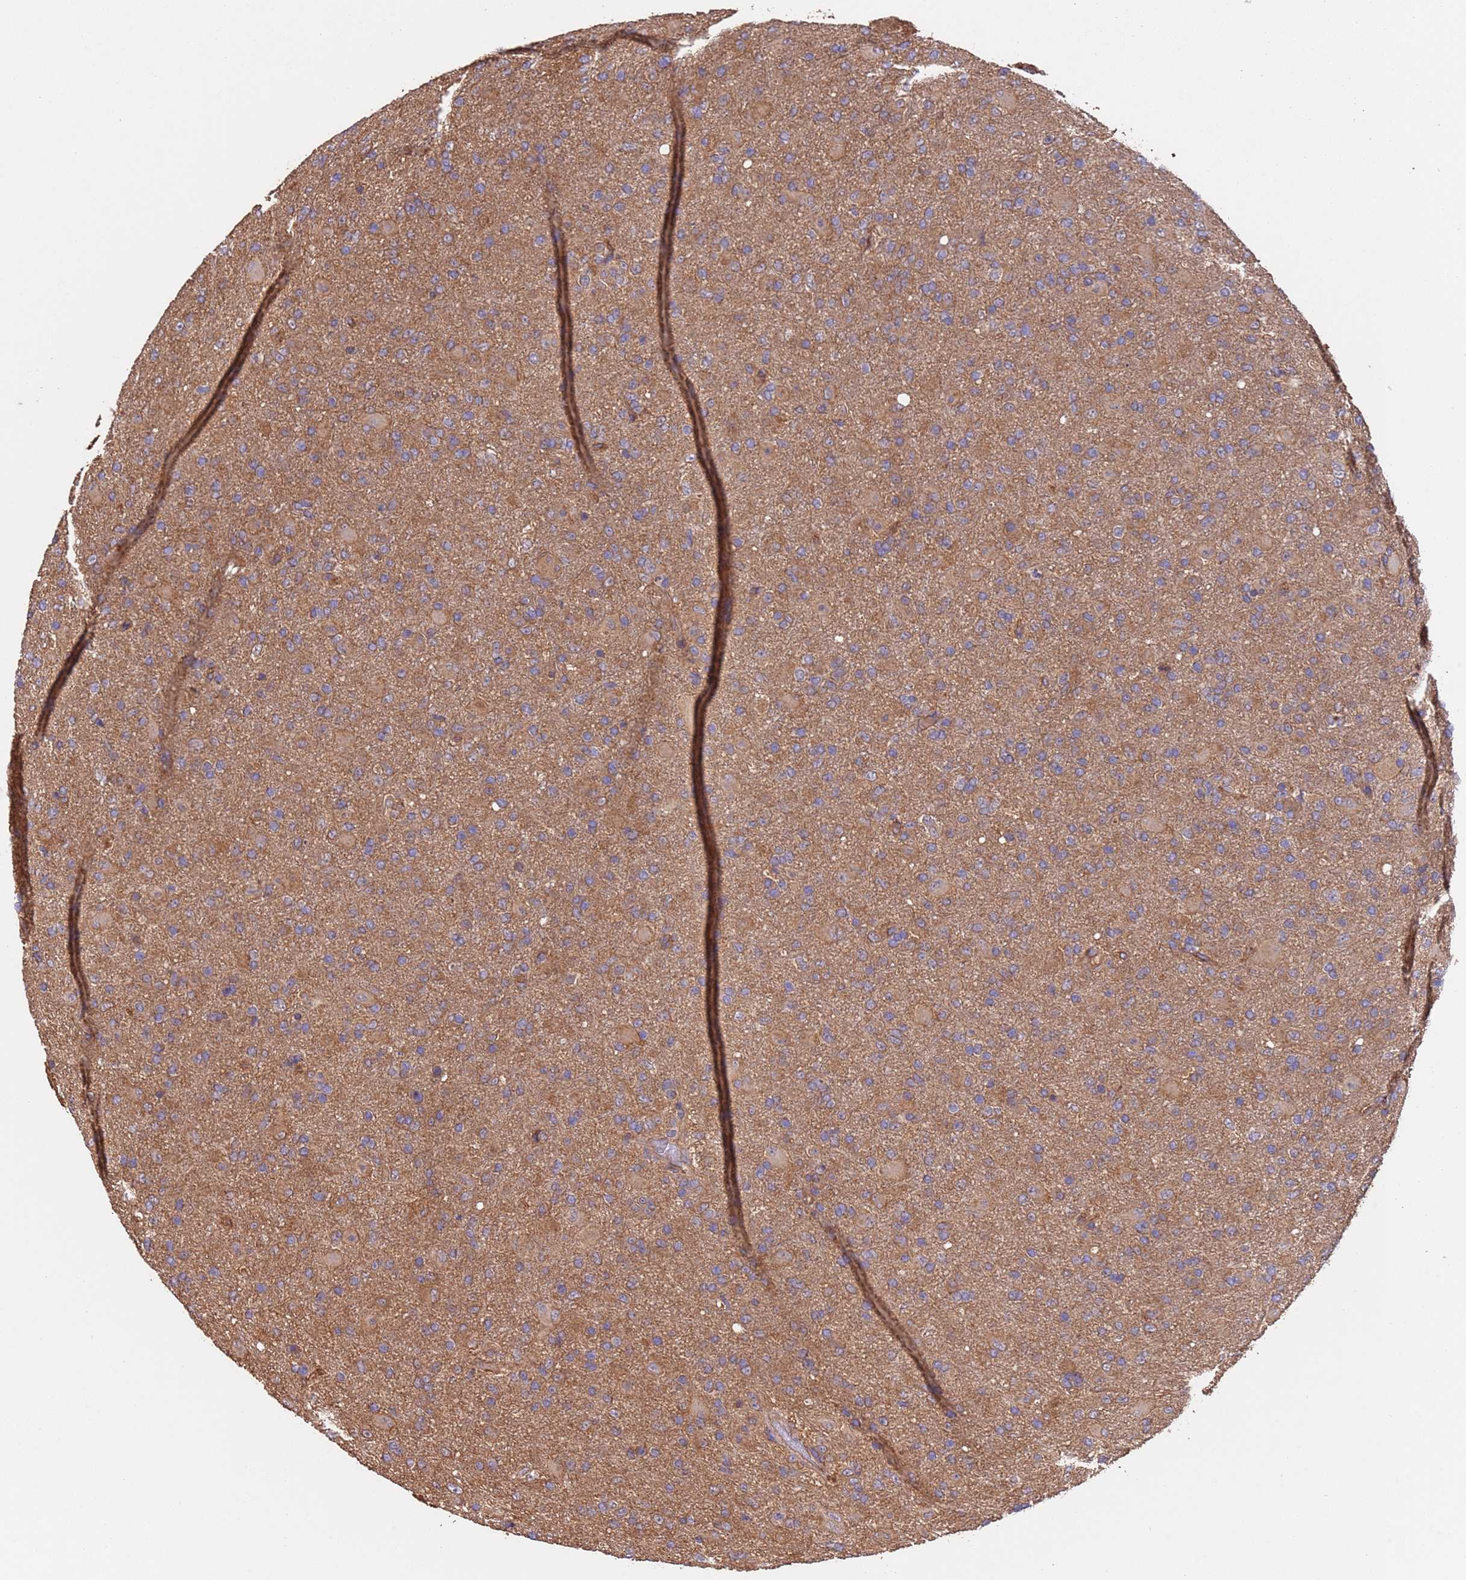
{"staining": {"intensity": "moderate", "quantity": ">75%", "location": "cytoplasmic/membranous"}, "tissue": "glioma", "cell_type": "Tumor cells", "image_type": "cancer", "snomed": [{"axis": "morphology", "description": "Glioma, malignant, Low grade"}, {"axis": "topography", "description": "Brain"}], "caption": "Tumor cells demonstrate medium levels of moderate cytoplasmic/membranous expression in approximately >75% of cells in malignant low-grade glioma. The protein is shown in brown color, while the nuclei are stained blue.", "gene": "MTX3", "patient": {"sex": "male", "age": 65}}